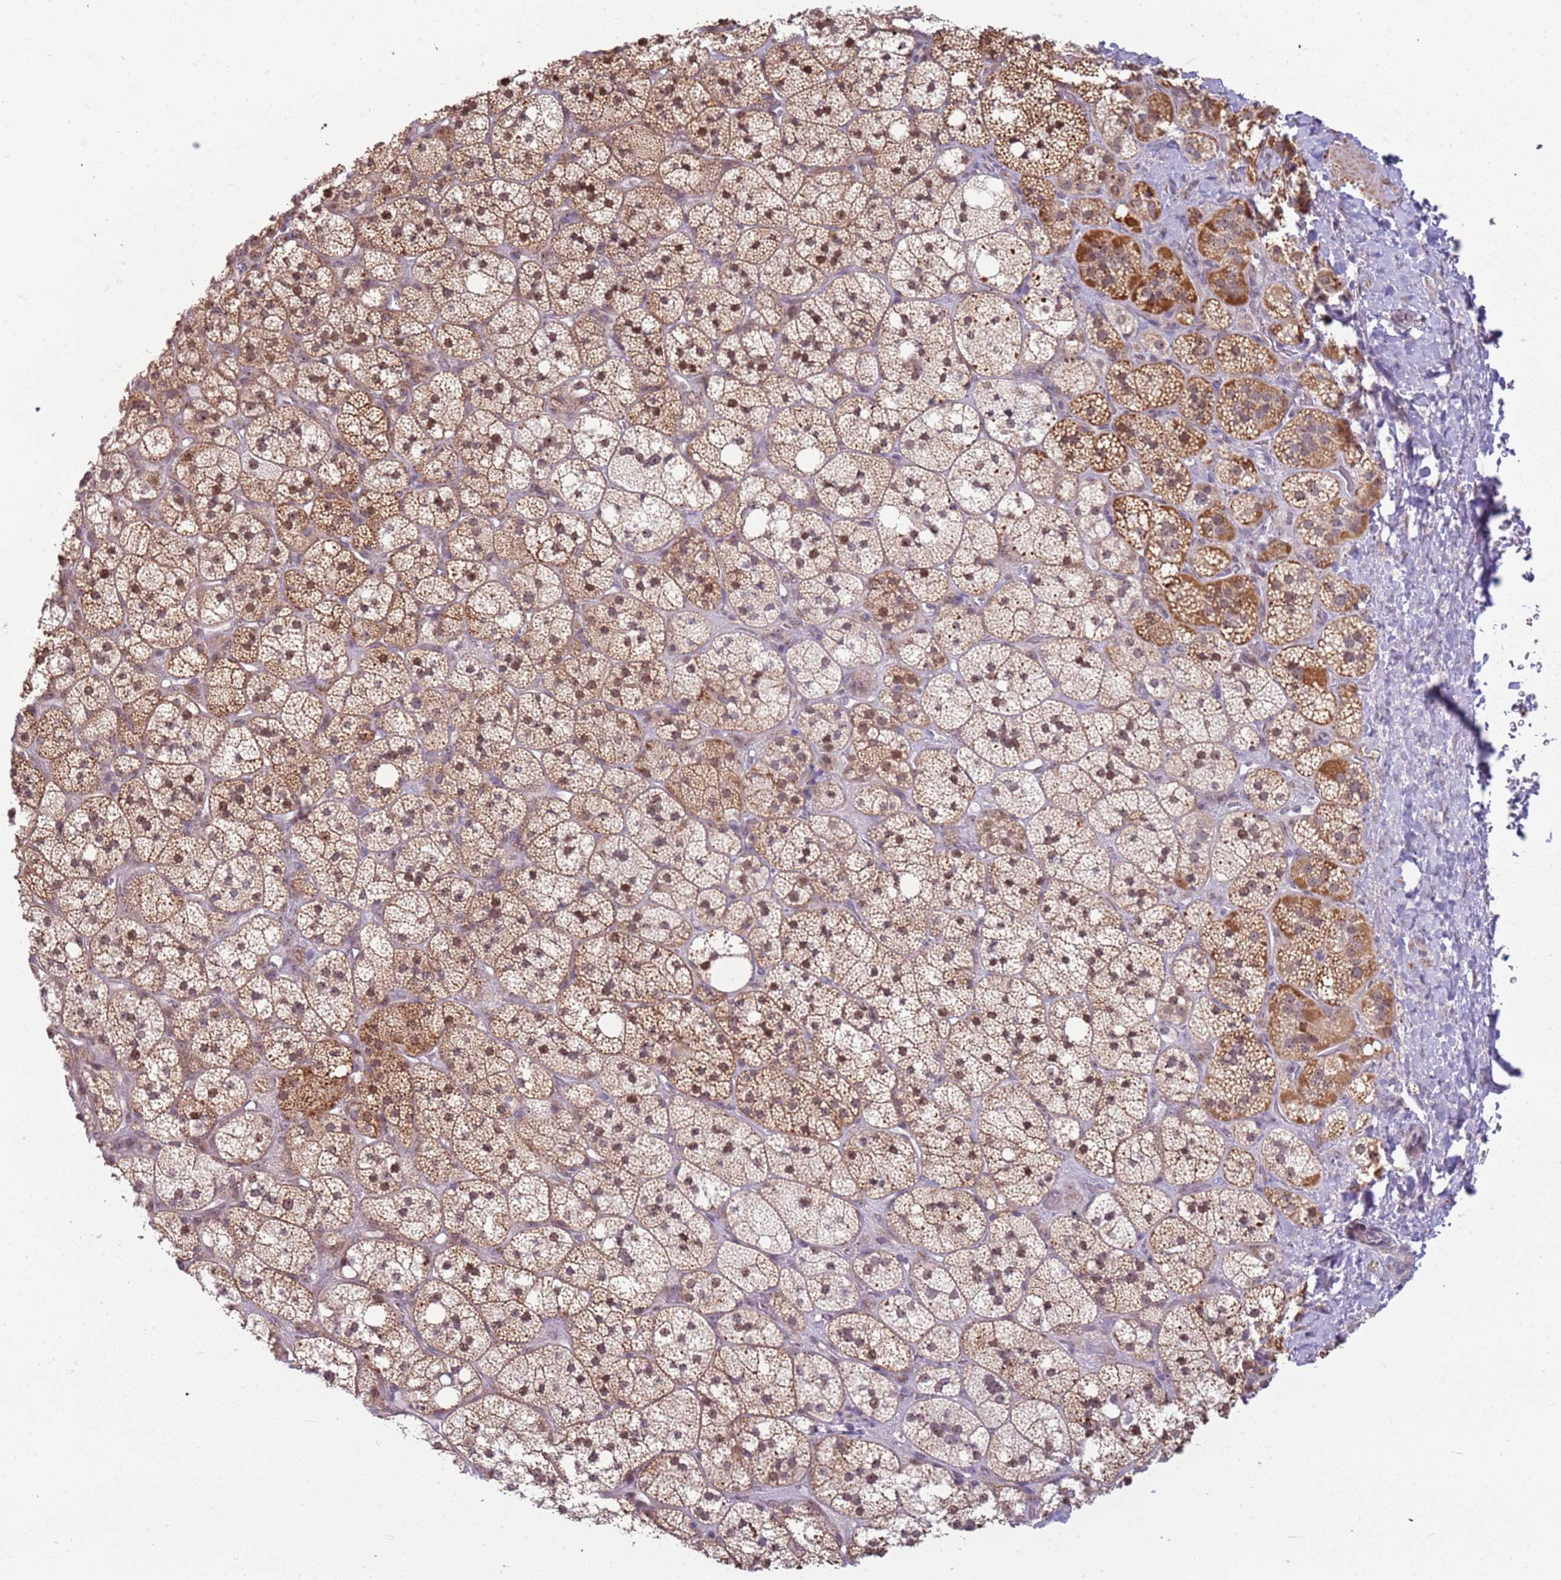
{"staining": {"intensity": "moderate", "quantity": "25%-75%", "location": "cytoplasmic/membranous,nuclear"}, "tissue": "adrenal gland", "cell_type": "Glandular cells", "image_type": "normal", "snomed": [{"axis": "morphology", "description": "Normal tissue, NOS"}, {"axis": "topography", "description": "Adrenal gland"}], "caption": "Unremarkable adrenal gland displays moderate cytoplasmic/membranous,nuclear positivity in about 25%-75% of glandular cells, visualized by immunohistochemistry. (Stains: DAB (3,3'-diaminobenzidine) in brown, nuclei in blue, Microscopy: brightfield microscopy at high magnification).", "gene": "UCMA", "patient": {"sex": "male", "age": 61}}